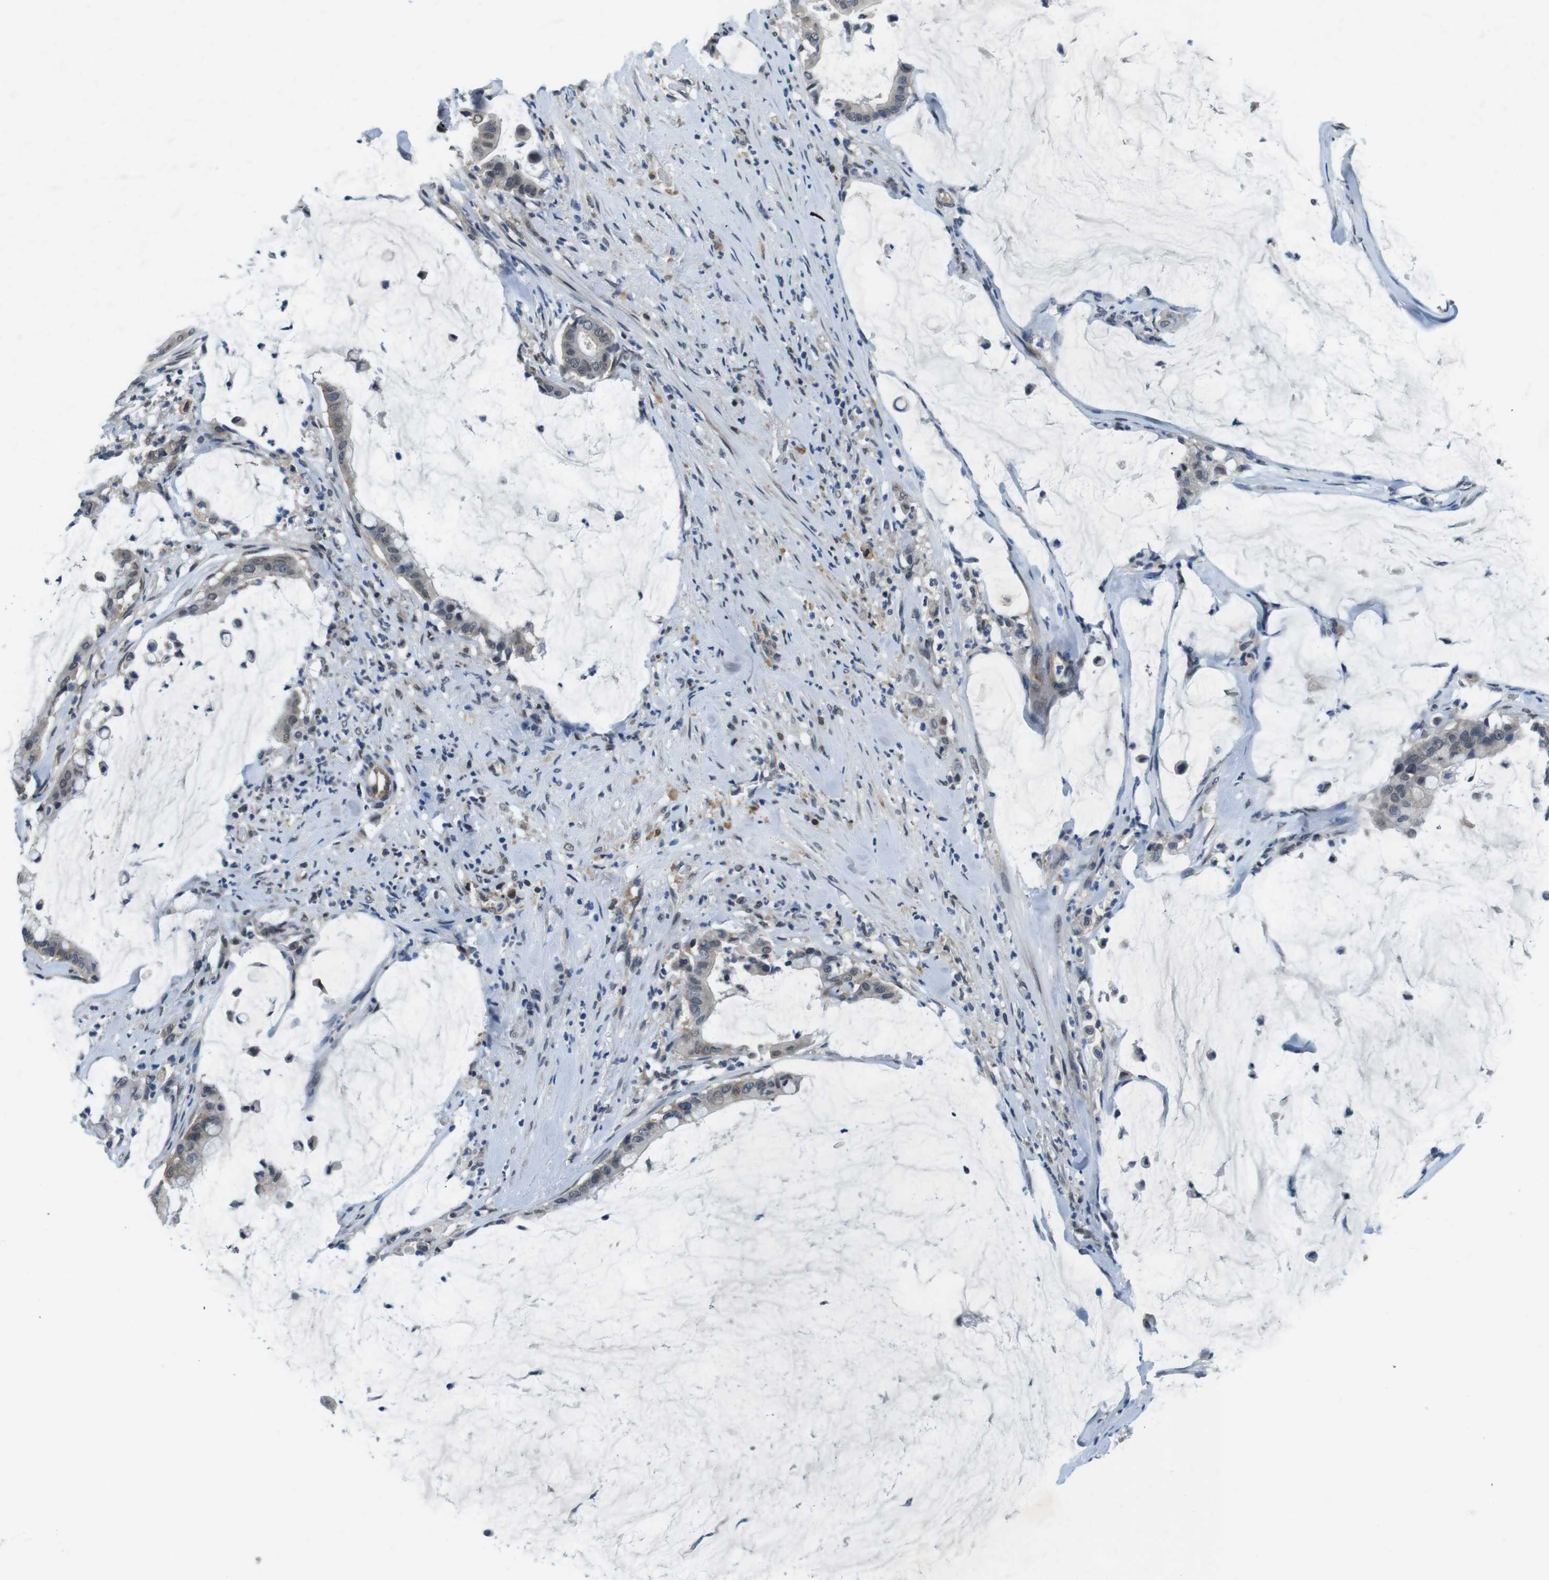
{"staining": {"intensity": "weak", "quantity": "25%-75%", "location": "cytoplasmic/membranous,nuclear"}, "tissue": "pancreatic cancer", "cell_type": "Tumor cells", "image_type": "cancer", "snomed": [{"axis": "morphology", "description": "Adenocarcinoma, NOS"}, {"axis": "topography", "description": "Pancreas"}], "caption": "This micrograph exhibits immunohistochemistry (IHC) staining of human adenocarcinoma (pancreatic), with low weak cytoplasmic/membranous and nuclear expression in approximately 25%-75% of tumor cells.", "gene": "CD163L1", "patient": {"sex": "male", "age": 41}}